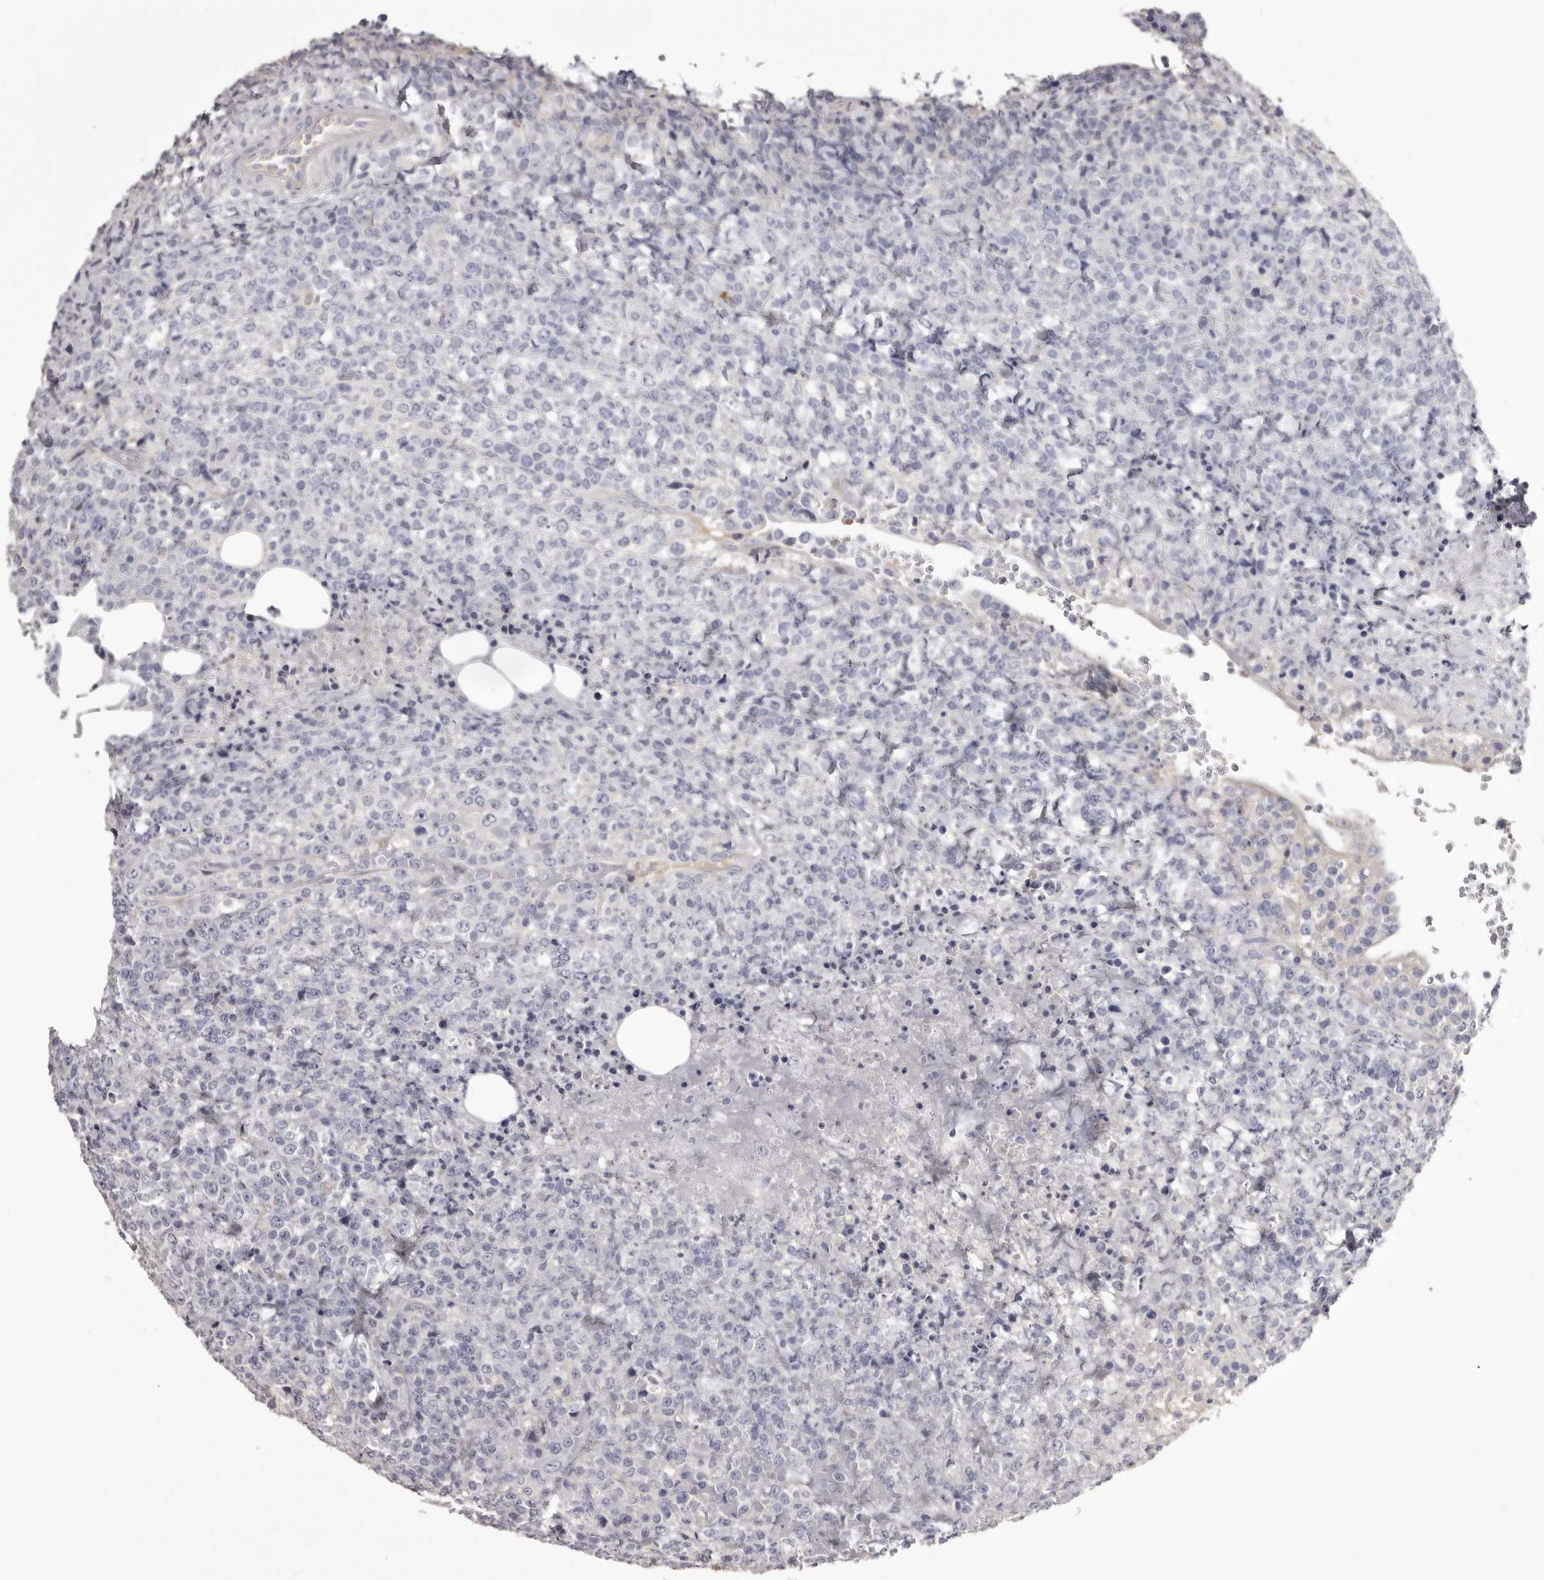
{"staining": {"intensity": "negative", "quantity": "none", "location": "none"}, "tissue": "lymphoma", "cell_type": "Tumor cells", "image_type": "cancer", "snomed": [{"axis": "morphology", "description": "Malignant lymphoma, non-Hodgkin's type, High grade"}, {"axis": "topography", "description": "Lymph node"}], "caption": "IHC photomicrograph of lymphoma stained for a protein (brown), which reveals no staining in tumor cells.", "gene": "LAD1", "patient": {"sex": "male", "age": 13}}